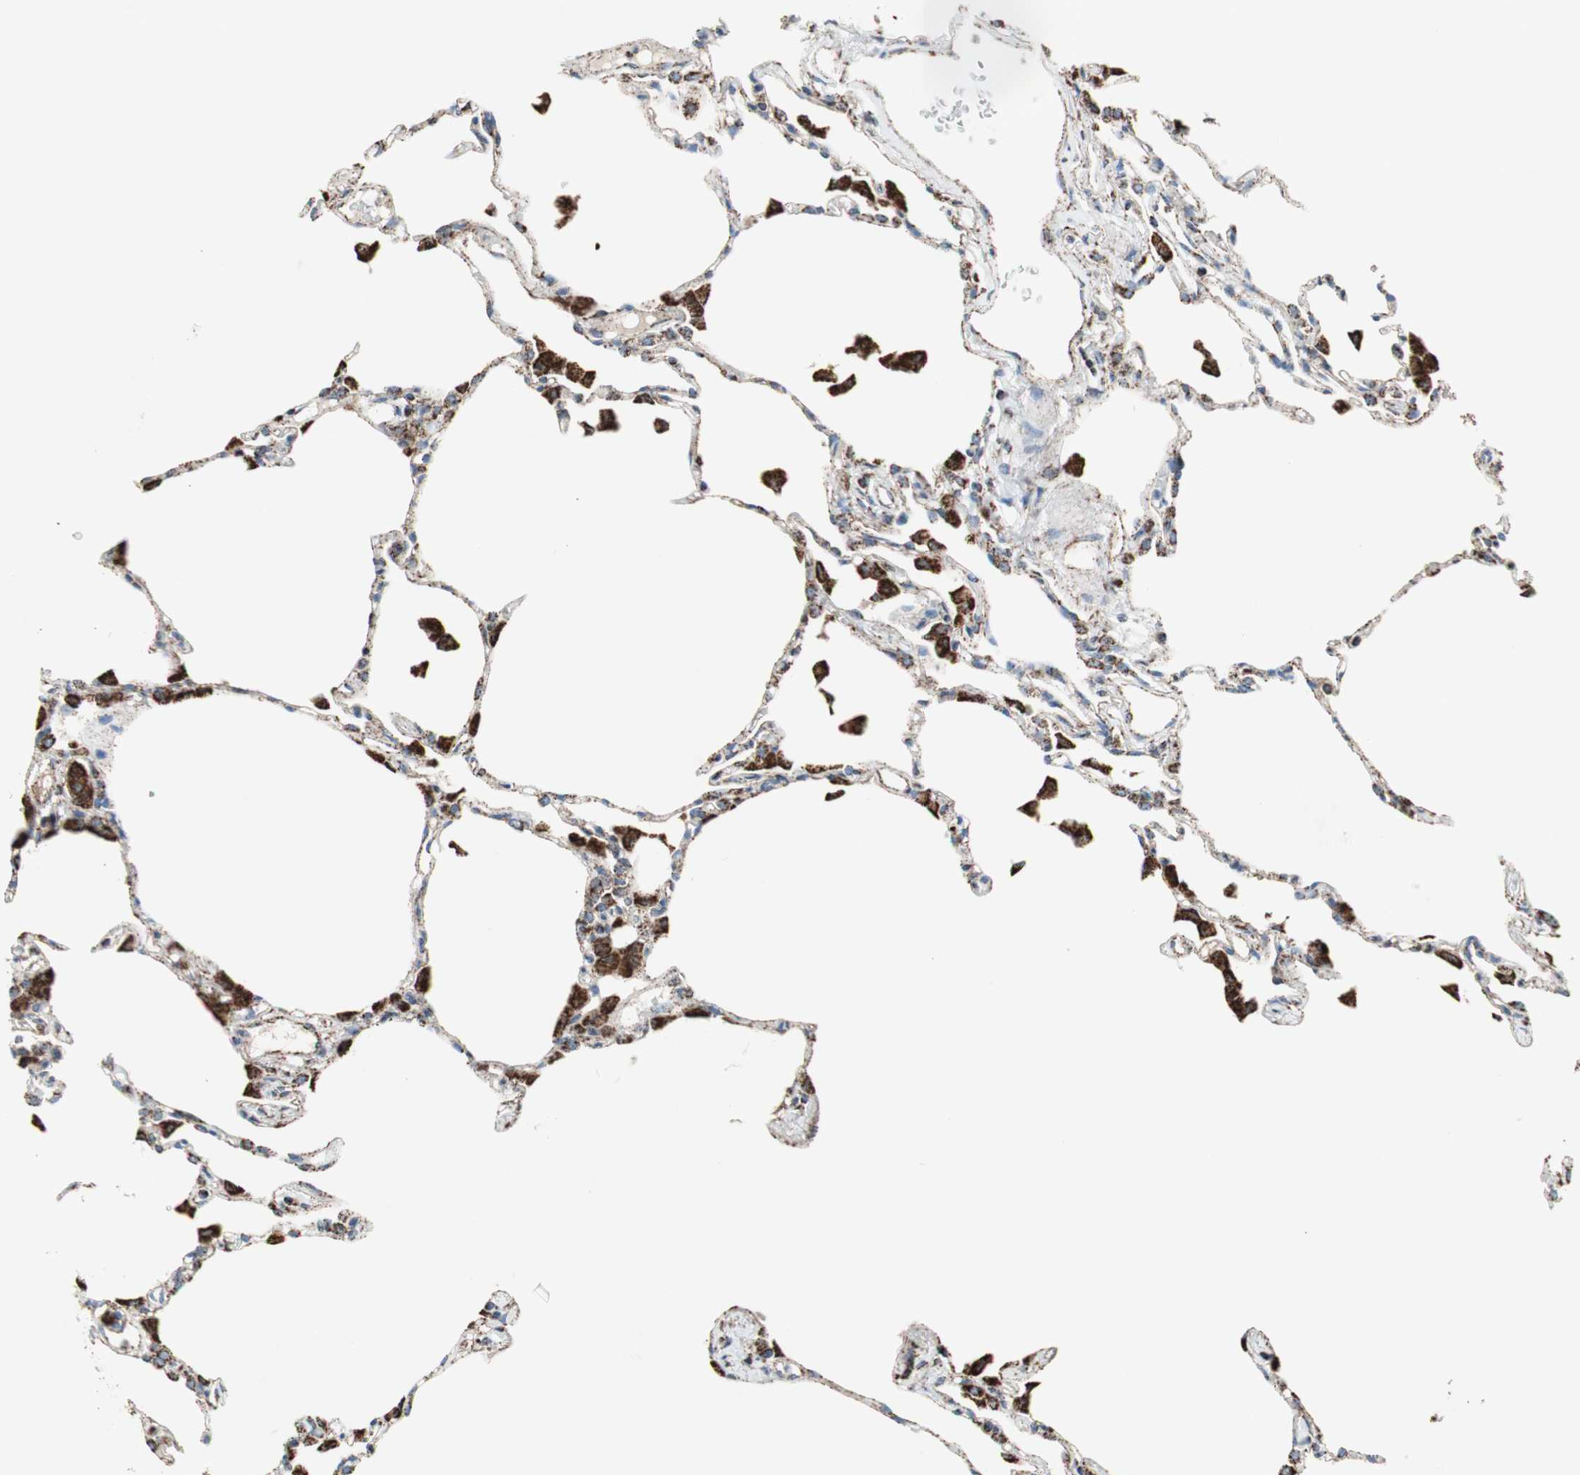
{"staining": {"intensity": "moderate", "quantity": "25%-75%", "location": "cytoplasmic/membranous"}, "tissue": "lung", "cell_type": "Alveolar cells", "image_type": "normal", "snomed": [{"axis": "morphology", "description": "Normal tissue, NOS"}, {"axis": "topography", "description": "Lung"}], "caption": "Immunohistochemical staining of normal lung displays 25%-75% levels of moderate cytoplasmic/membranous protein expression in approximately 25%-75% of alveolar cells. (DAB IHC, brown staining for protein, blue staining for nuclei).", "gene": "PCSK4", "patient": {"sex": "female", "age": 49}}